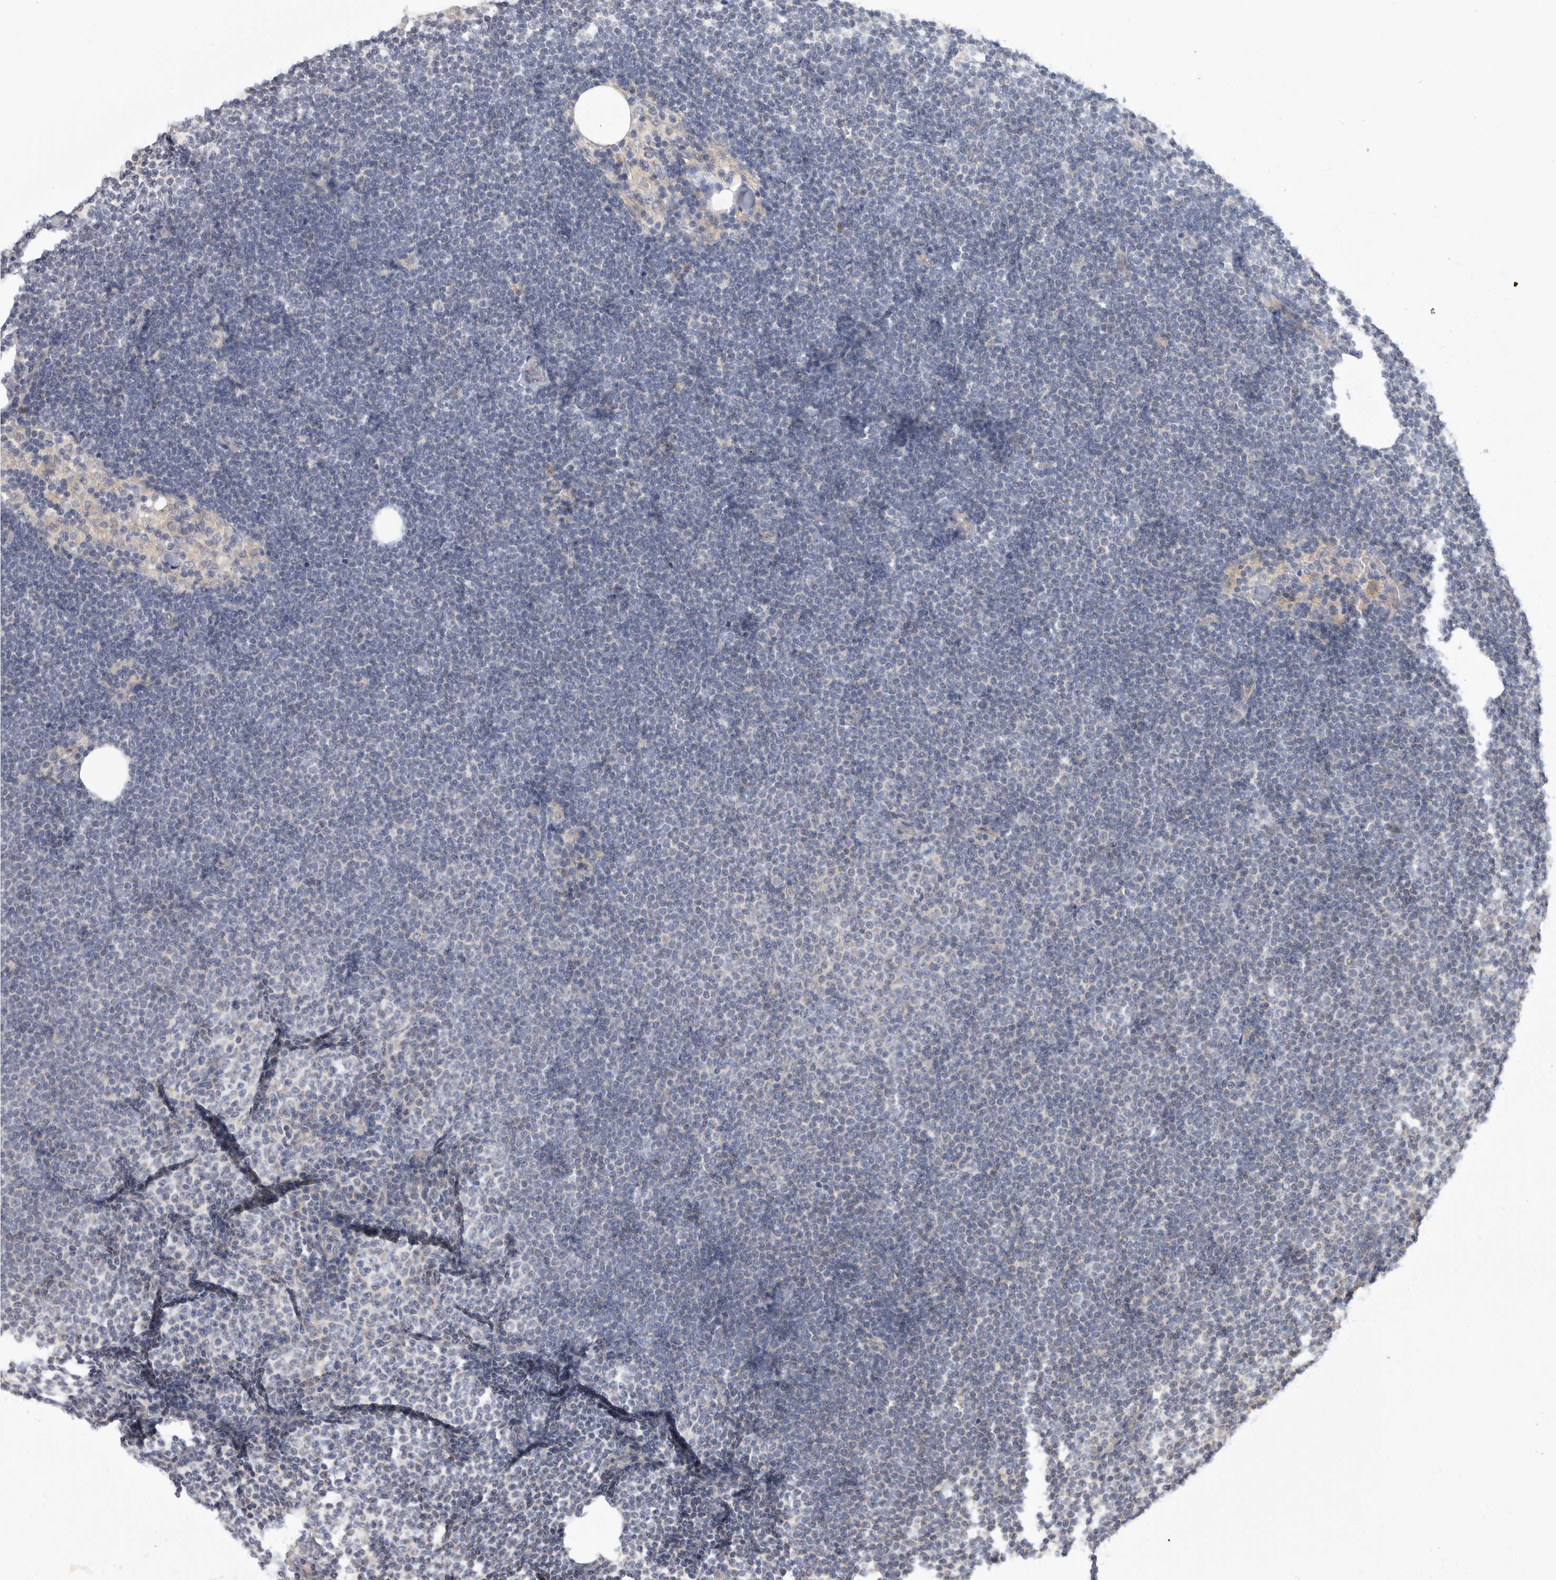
{"staining": {"intensity": "negative", "quantity": "none", "location": "none"}, "tissue": "lymphoma", "cell_type": "Tumor cells", "image_type": "cancer", "snomed": [{"axis": "morphology", "description": "Malignant lymphoma, non-Hodgkin's type, Low grade"}, {"axis": "topography", "description": "Lymph node"}], "caption": "Tumor cells show no significant protein positivity in low-grade malignant lymphoma, non-Hodgkin's type.", "gene": "MTFR1L", "patient": {"sex": "female", "age": 53}}